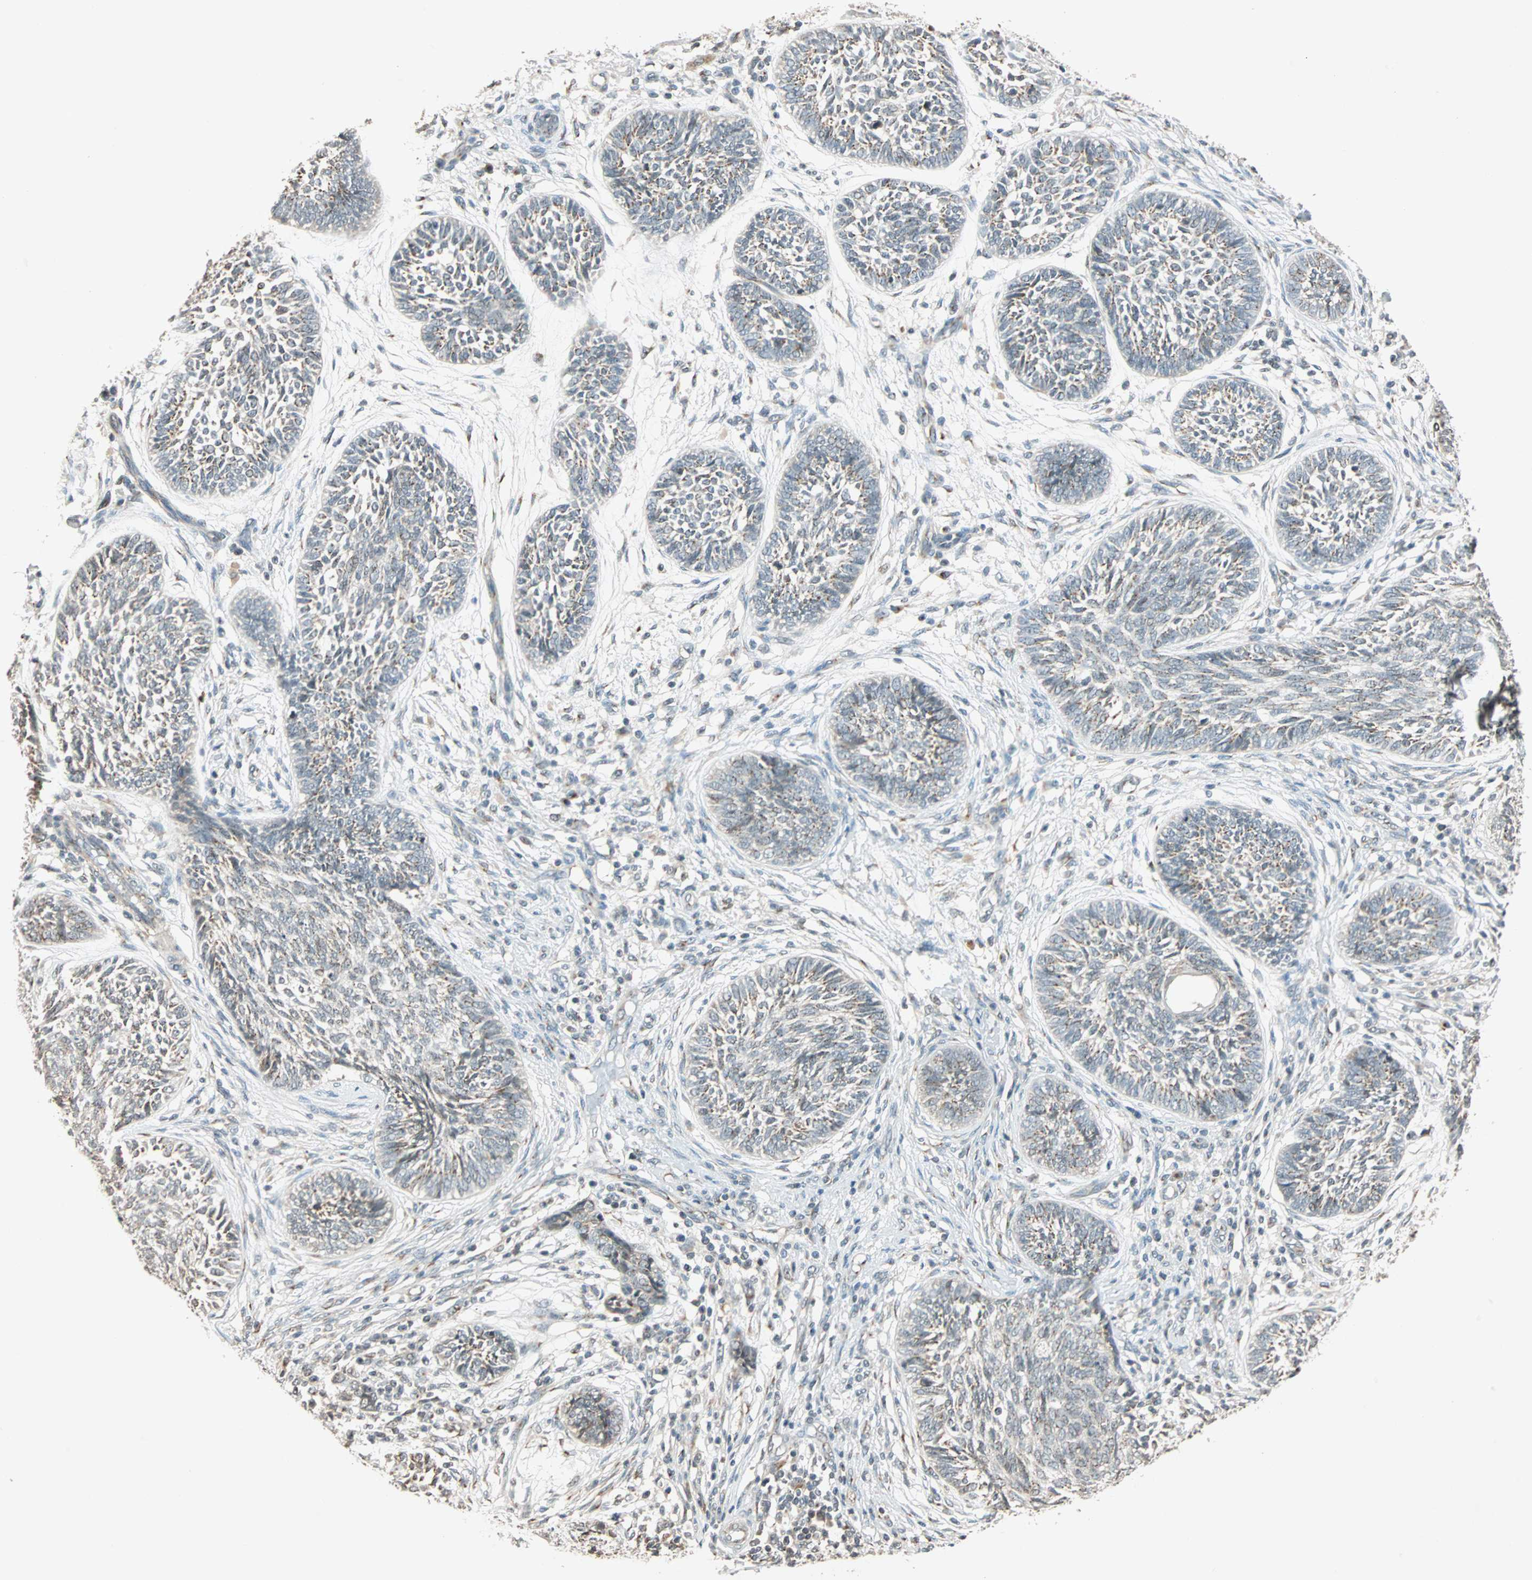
{"staining": {"intensity": "weak", "quantity": "<25%", "location": "cytoplasmic/membranous"}, "tissue": "skin cancer", "cell_type": "Tumor cells", "image_type": "cancer", "snomed": [{"axis": "morphology", "description": "Papilloma, NOS"}, {"axis": "morphology", "description": "Basal cell carcinoma"}, {"axis": "topography", "description": "Skin"}], "caption": "This is an immunohistochemistry (IHC) image of skin cancer (papilloma). There is no expression in tumor cells.", "gene": "PRDM2", "patient": {"sex": "male", "age": 87}}